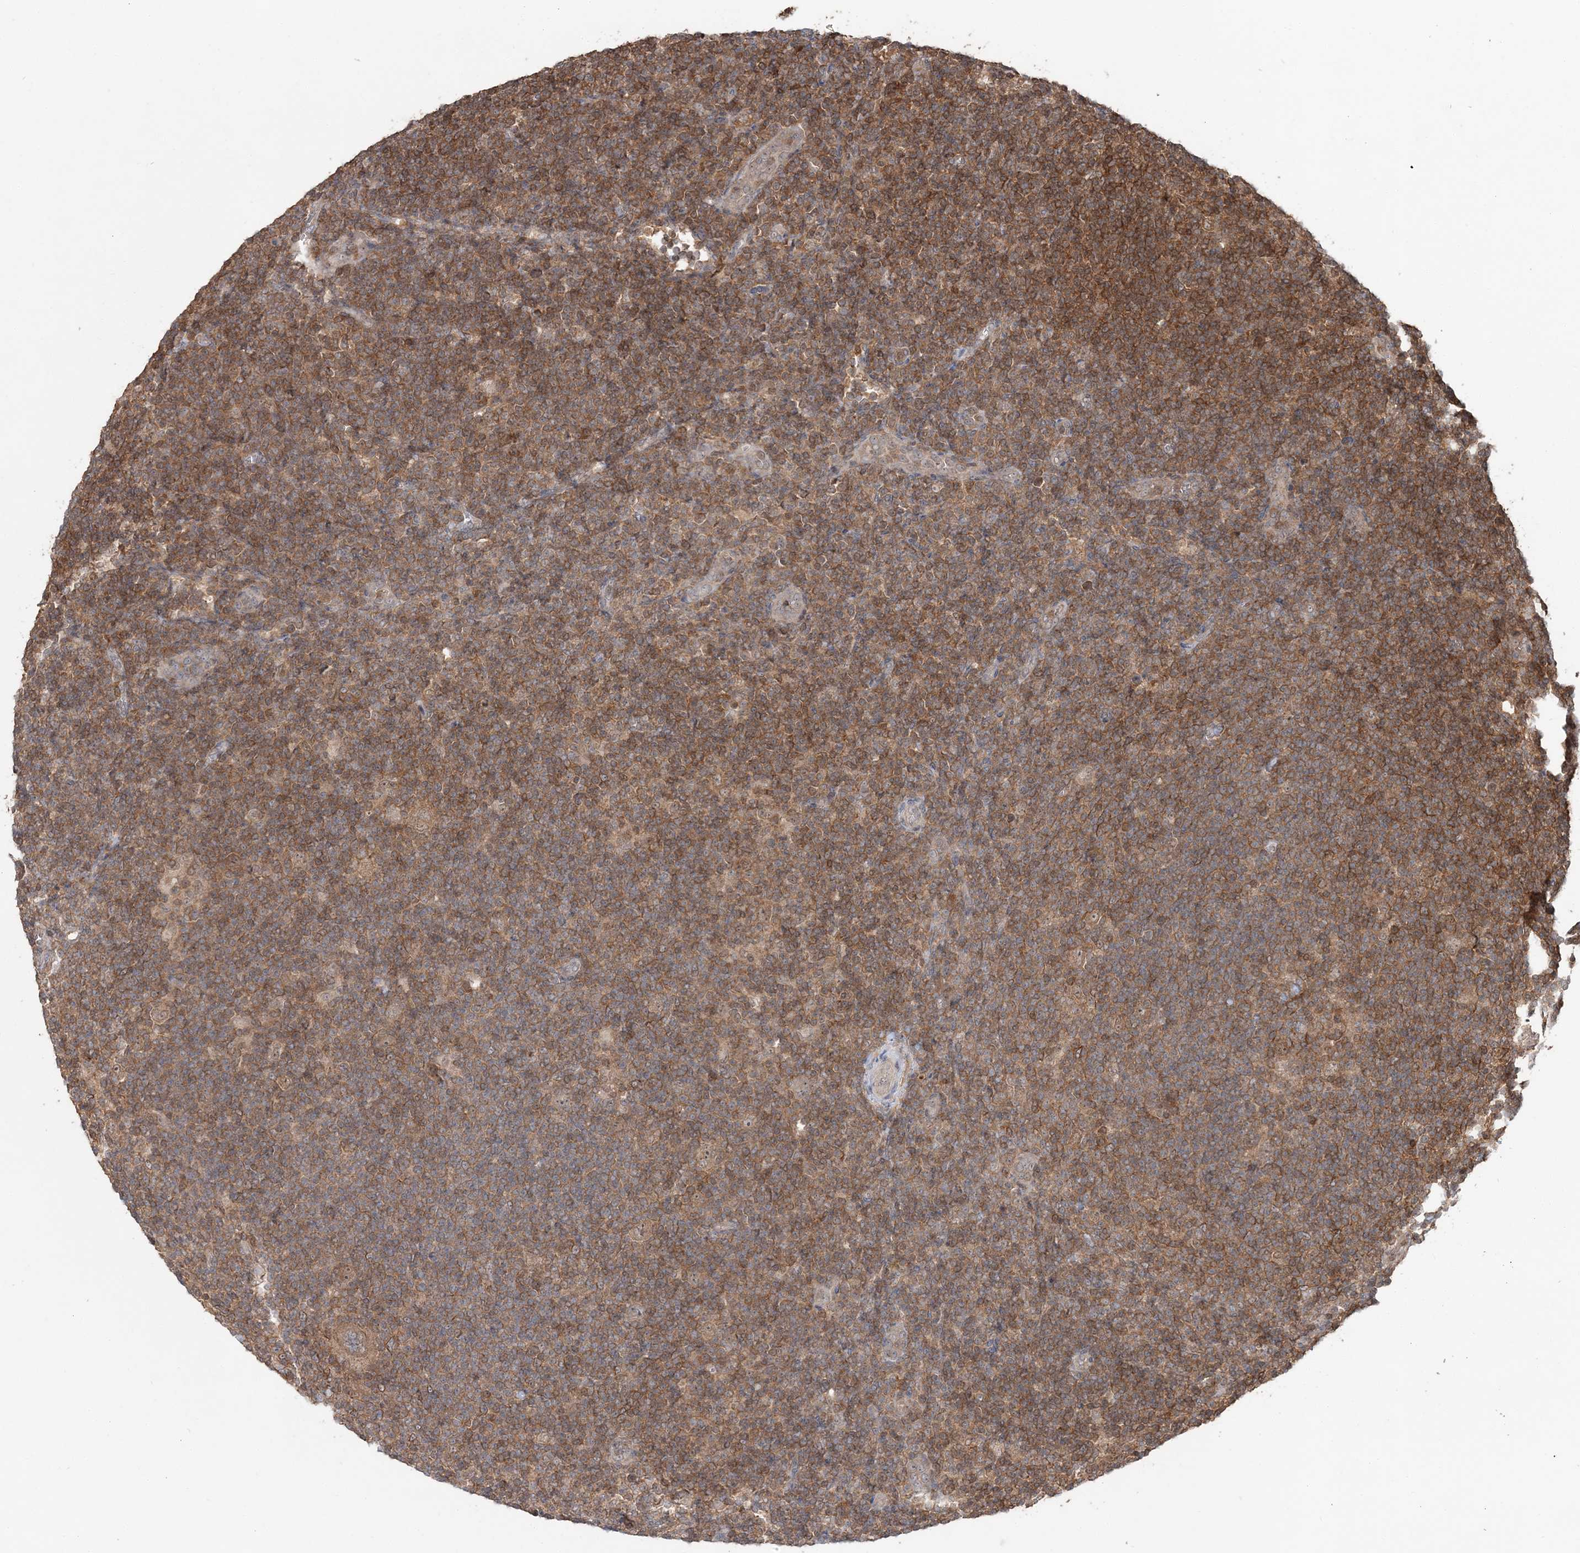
{"staining": {"intensity": "weak", "quantity": ">75%", "location": "cytoplasmic/membranous"}, "tissue": "lymphoma", "cell_type": "Tumor cells", "image_type": "cancer", "snomed": [{"axis": "morphology", "description": "Hodgkin's disease, NOS"}, {"axis": "topography", "description": "Lymph node"}], "caption": "Hodgkin's disease stained with a protein marker exhibits weak staining in tumor cells.", "gene": "CAB39", "patient": {"sex": "female", "age": 57}}